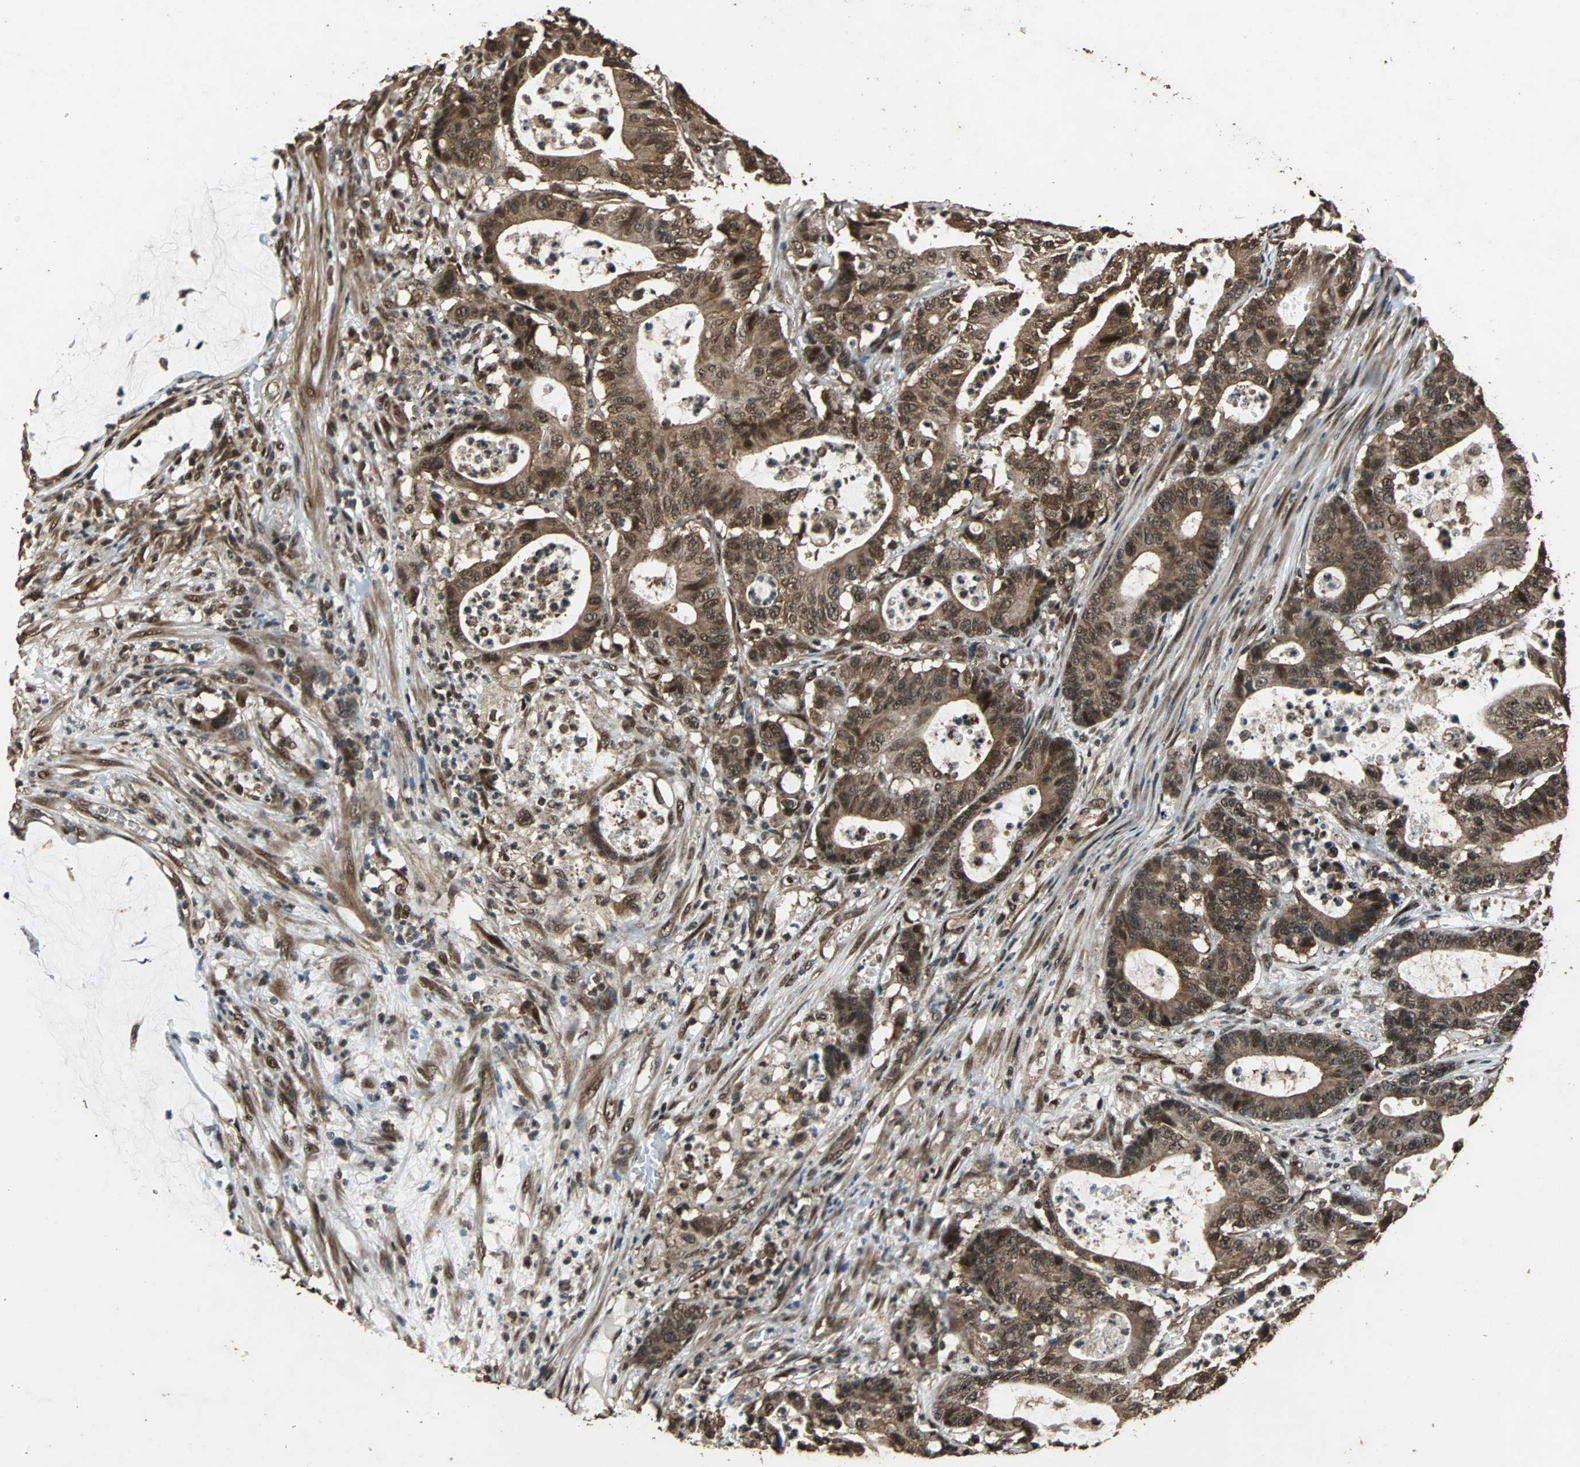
{"staining": {"intensity": "strong", "quantity": ">75%", "location": "cytoplasmic/membranous,nuclear"}, "tissue": "colorectal cancer", "cell_type": "Tumor cells", "image_type": "cancer", "snomed": [{"axis": "morphology", "description": "Adenocarcinoma, NOS"}, {"axis": "topography", "description": "Colon"}], "caption": "Immunohistochemistry image of human colorectal adenocarcinoma stained for a protein (brown), which reveals high levels of strong cytoplasmic/membranous and nuclear expression in about >75% of tumor cells.", "gene": "ZNF18", "patient": {"sex": "female", "age": 84}}